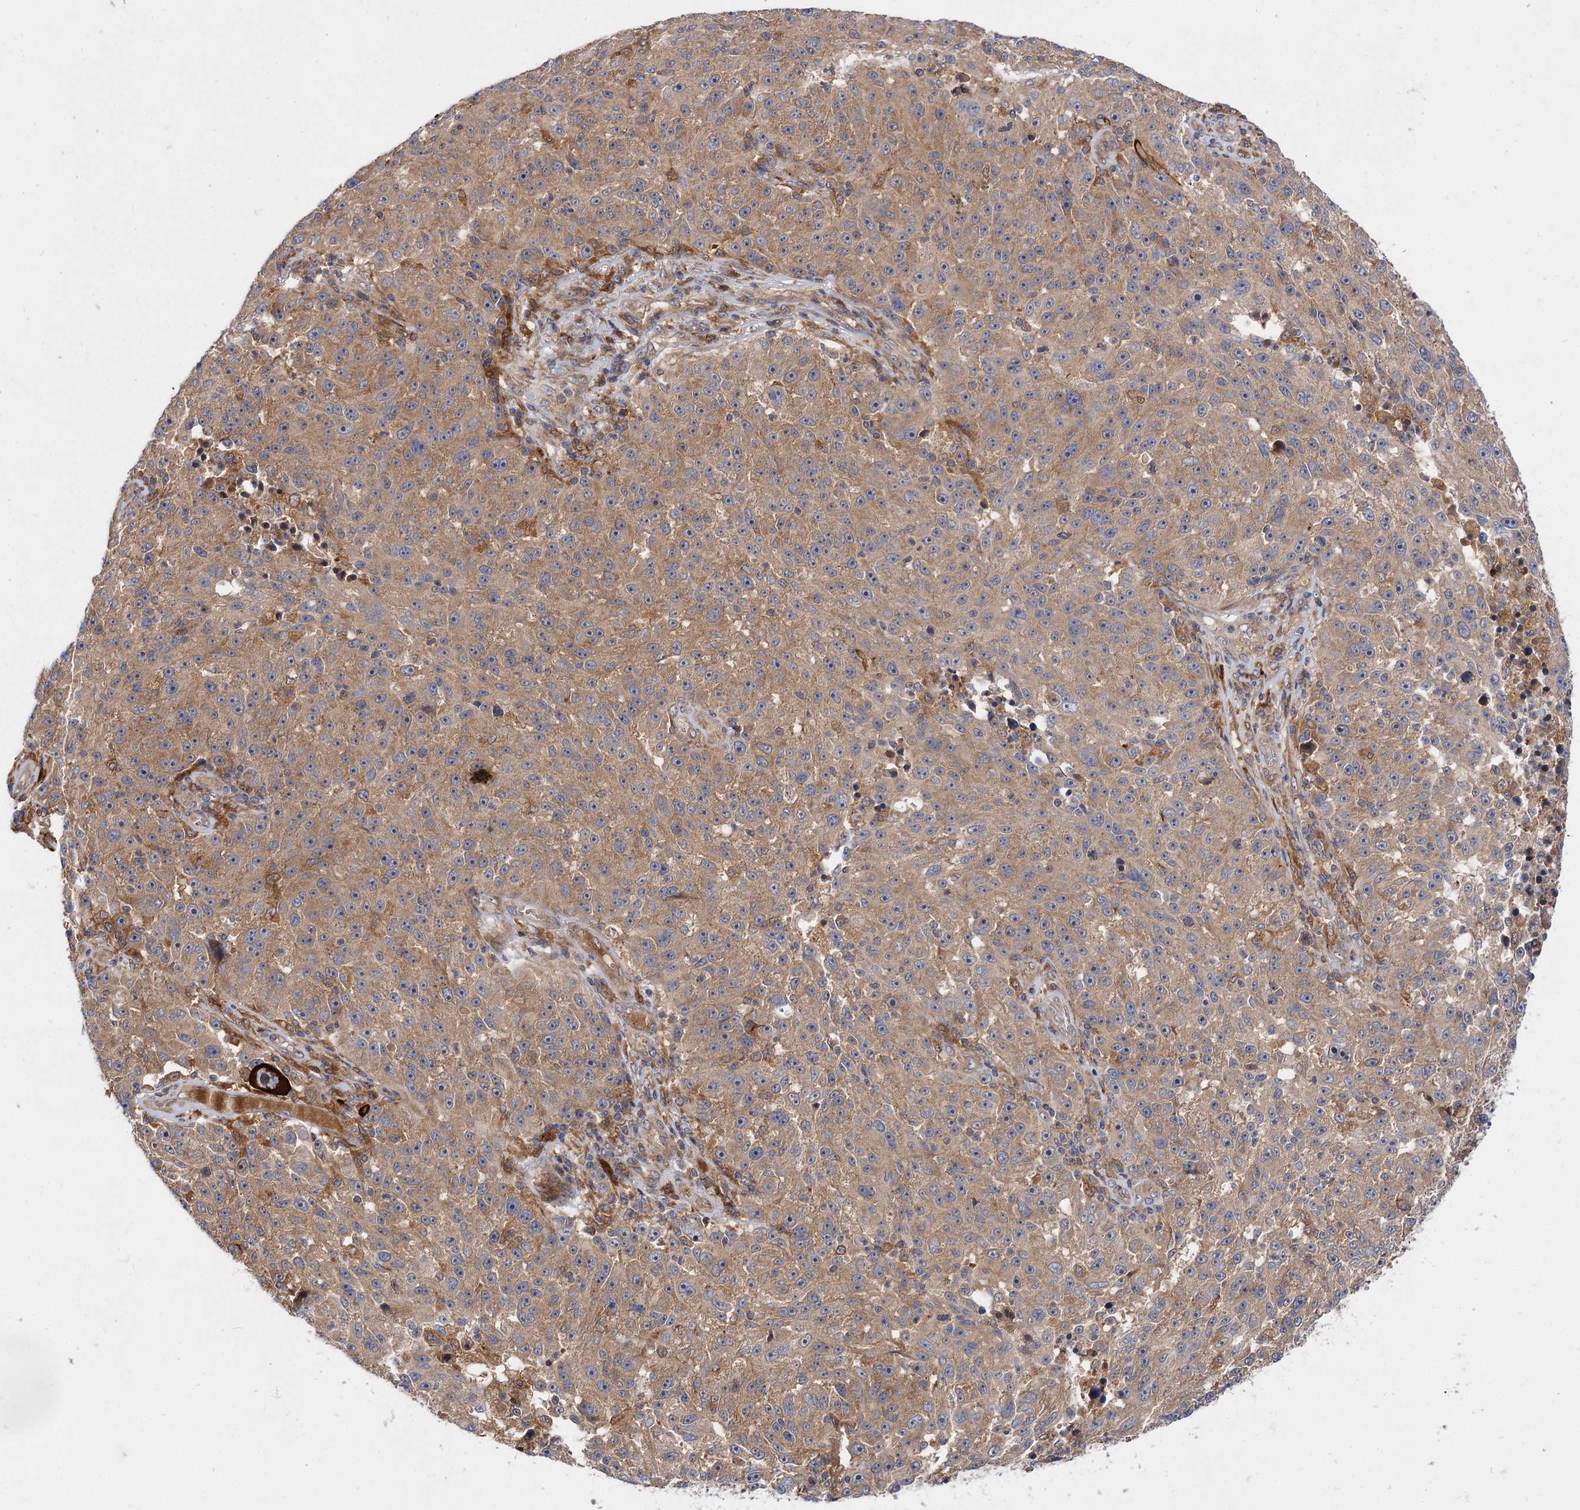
{"staining": {"intensity": "moderate", "quantity": ">75%", "location": "cytoplasmic/membranous"}, "tissue": "melanoma", "cell_type": "Tumor cells", "image_type": "cancer", "snomed": [{"axis": "morphology", "description": "Malignant melanoma, NOS"}, {"axis": "topography", "description": "Skin"}], "caption": "Melanoma stained with a brown dye demonstrates moderate cytoplasmic/membranous positive expression in about >75% of tumor cells.", "gene": "PATL1", "patient": {"sex": "male", "age": 53}}